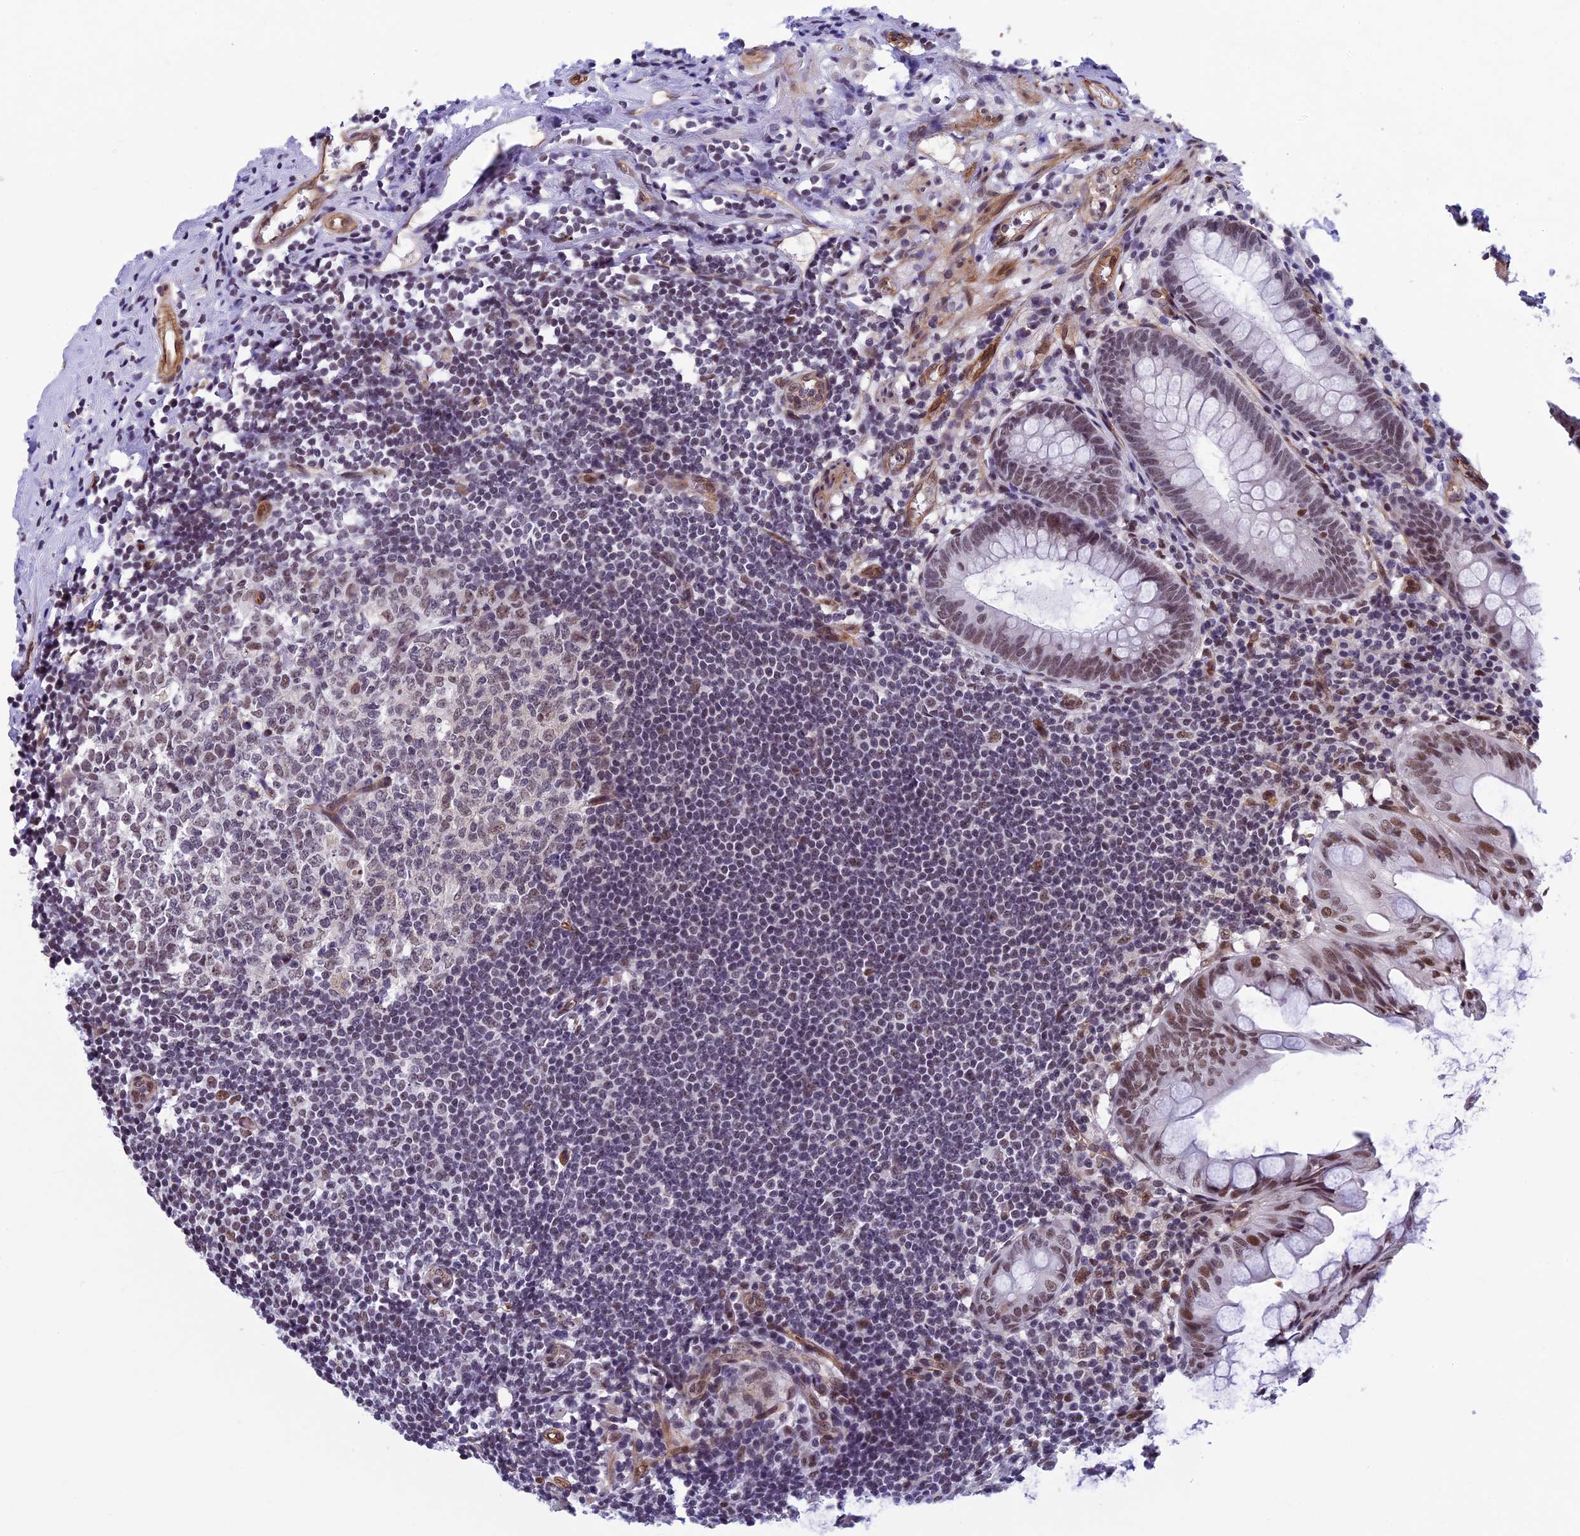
{"staining": {"intensity": "moderate", "quantity": "25%-75%", "location": "nuclear"}, "tissue": "appendix", "cell_type": "Glandular cells", "image_type": "normal", "snomed": [{"axis": "morphology", "description": "Normal tissue, NOS"}, {"axis": "topography", "description": "Appendix"}], "caption": "High-magnification brightfield microscopy of benign appendix stained with DAB (3,3'-diaminobenzidine) (brown) and counterstained with hematoxylin (blue). glandular cells exhibit moderate nuclear positivity is seen in about25%-75% of cells.", "gene": "NIPBL", "patient": {"sex": "female", "age": 51}}